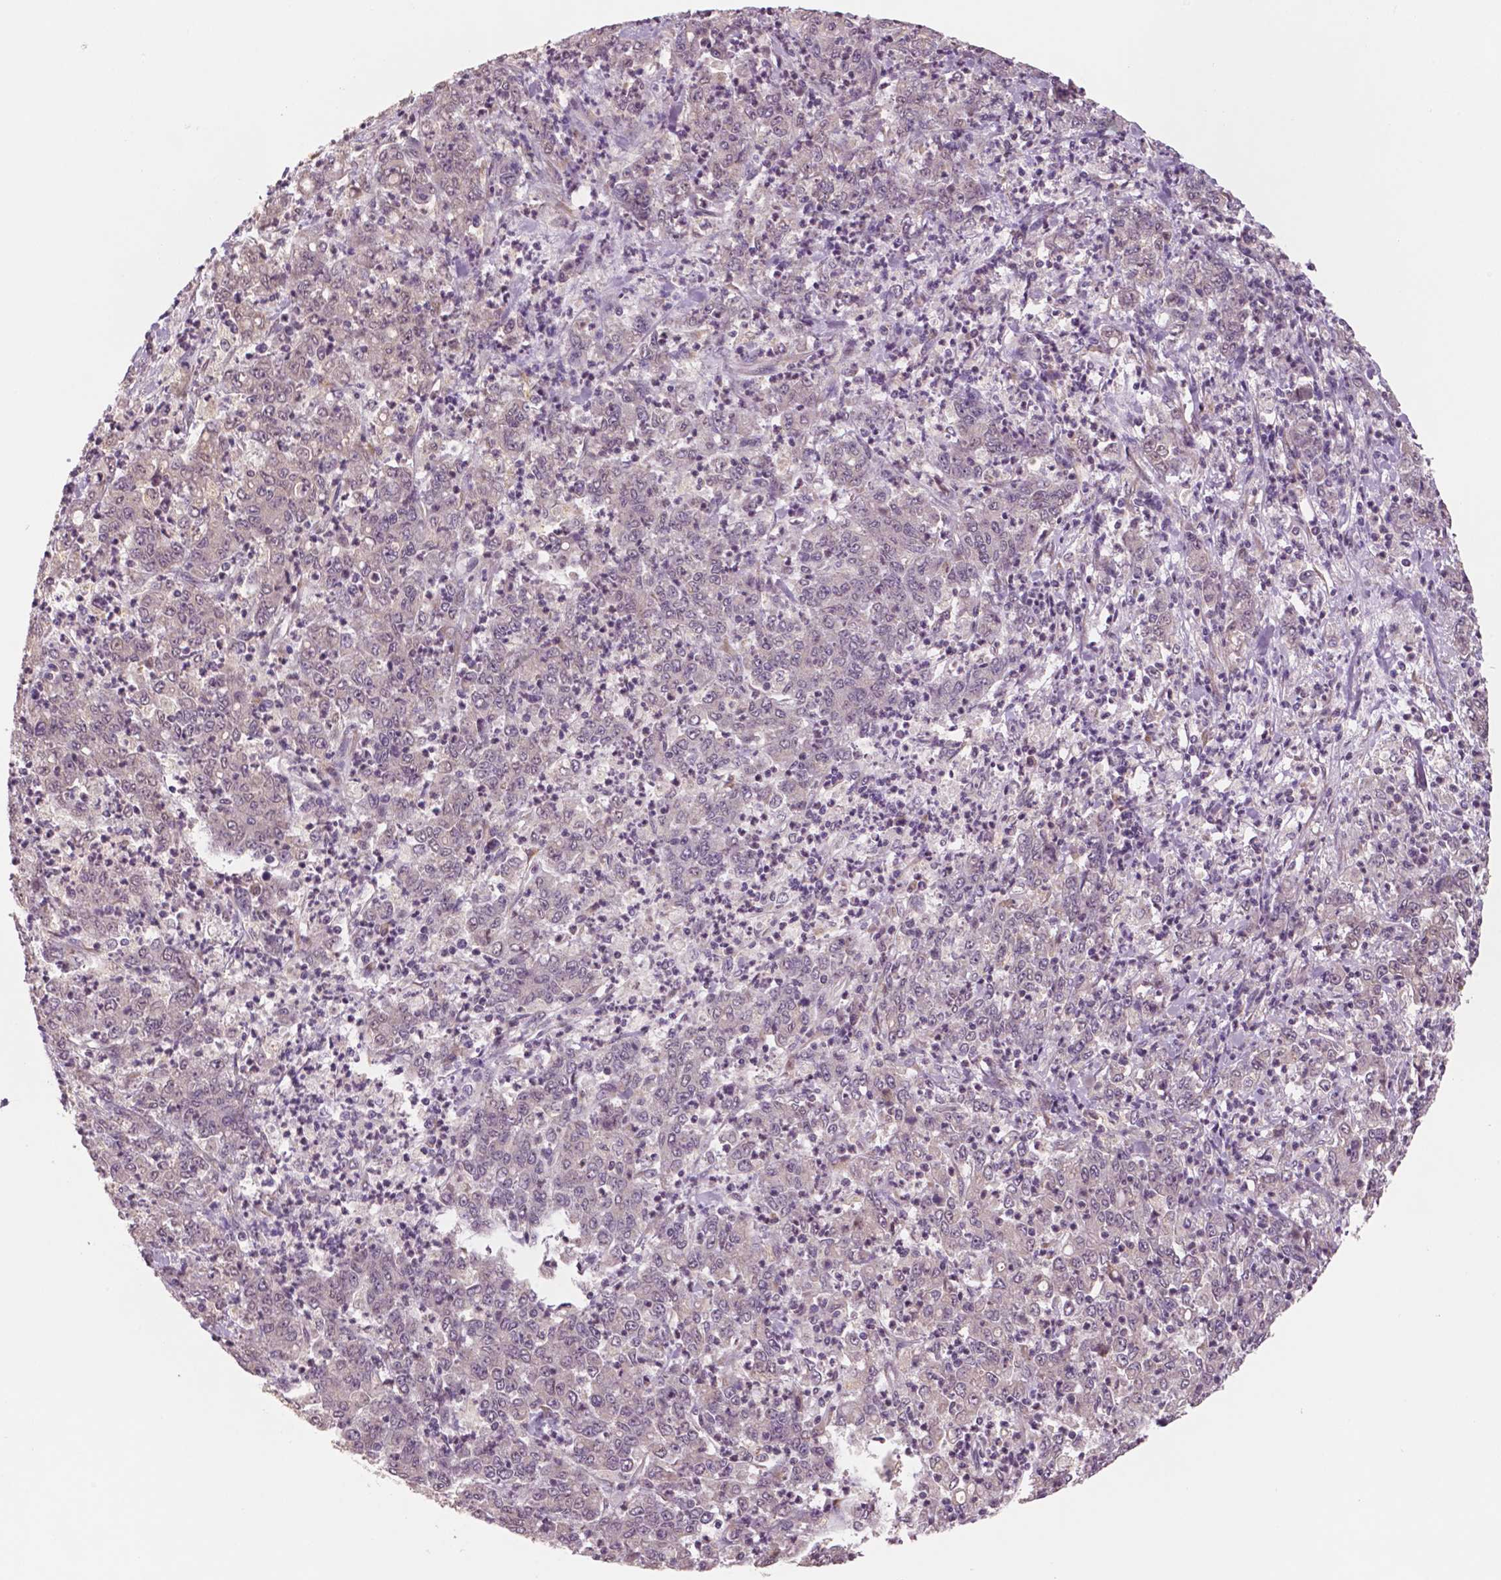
{"staining": {"intensity": "negative", "quantity": "none", "location": "none"}, "tissue": "stomach cancer", "cell_type": "Tumor cells", "image_type": "cancer", "snomed": [{"axis": "morphology", "description": "Adenocarcinoma, NOS"}, {"axis": "topography", "description": "Stomach, lower"}], "caption": "This histopathology image is of stomach cancer stained with immunohistochemistry (IHC) to label a protein in brown with the nuclei are counter-stained blue. There is no positivity in tumor cells.", "gene": "STAT3", "patient": {"sex": "female", "age": 71}}